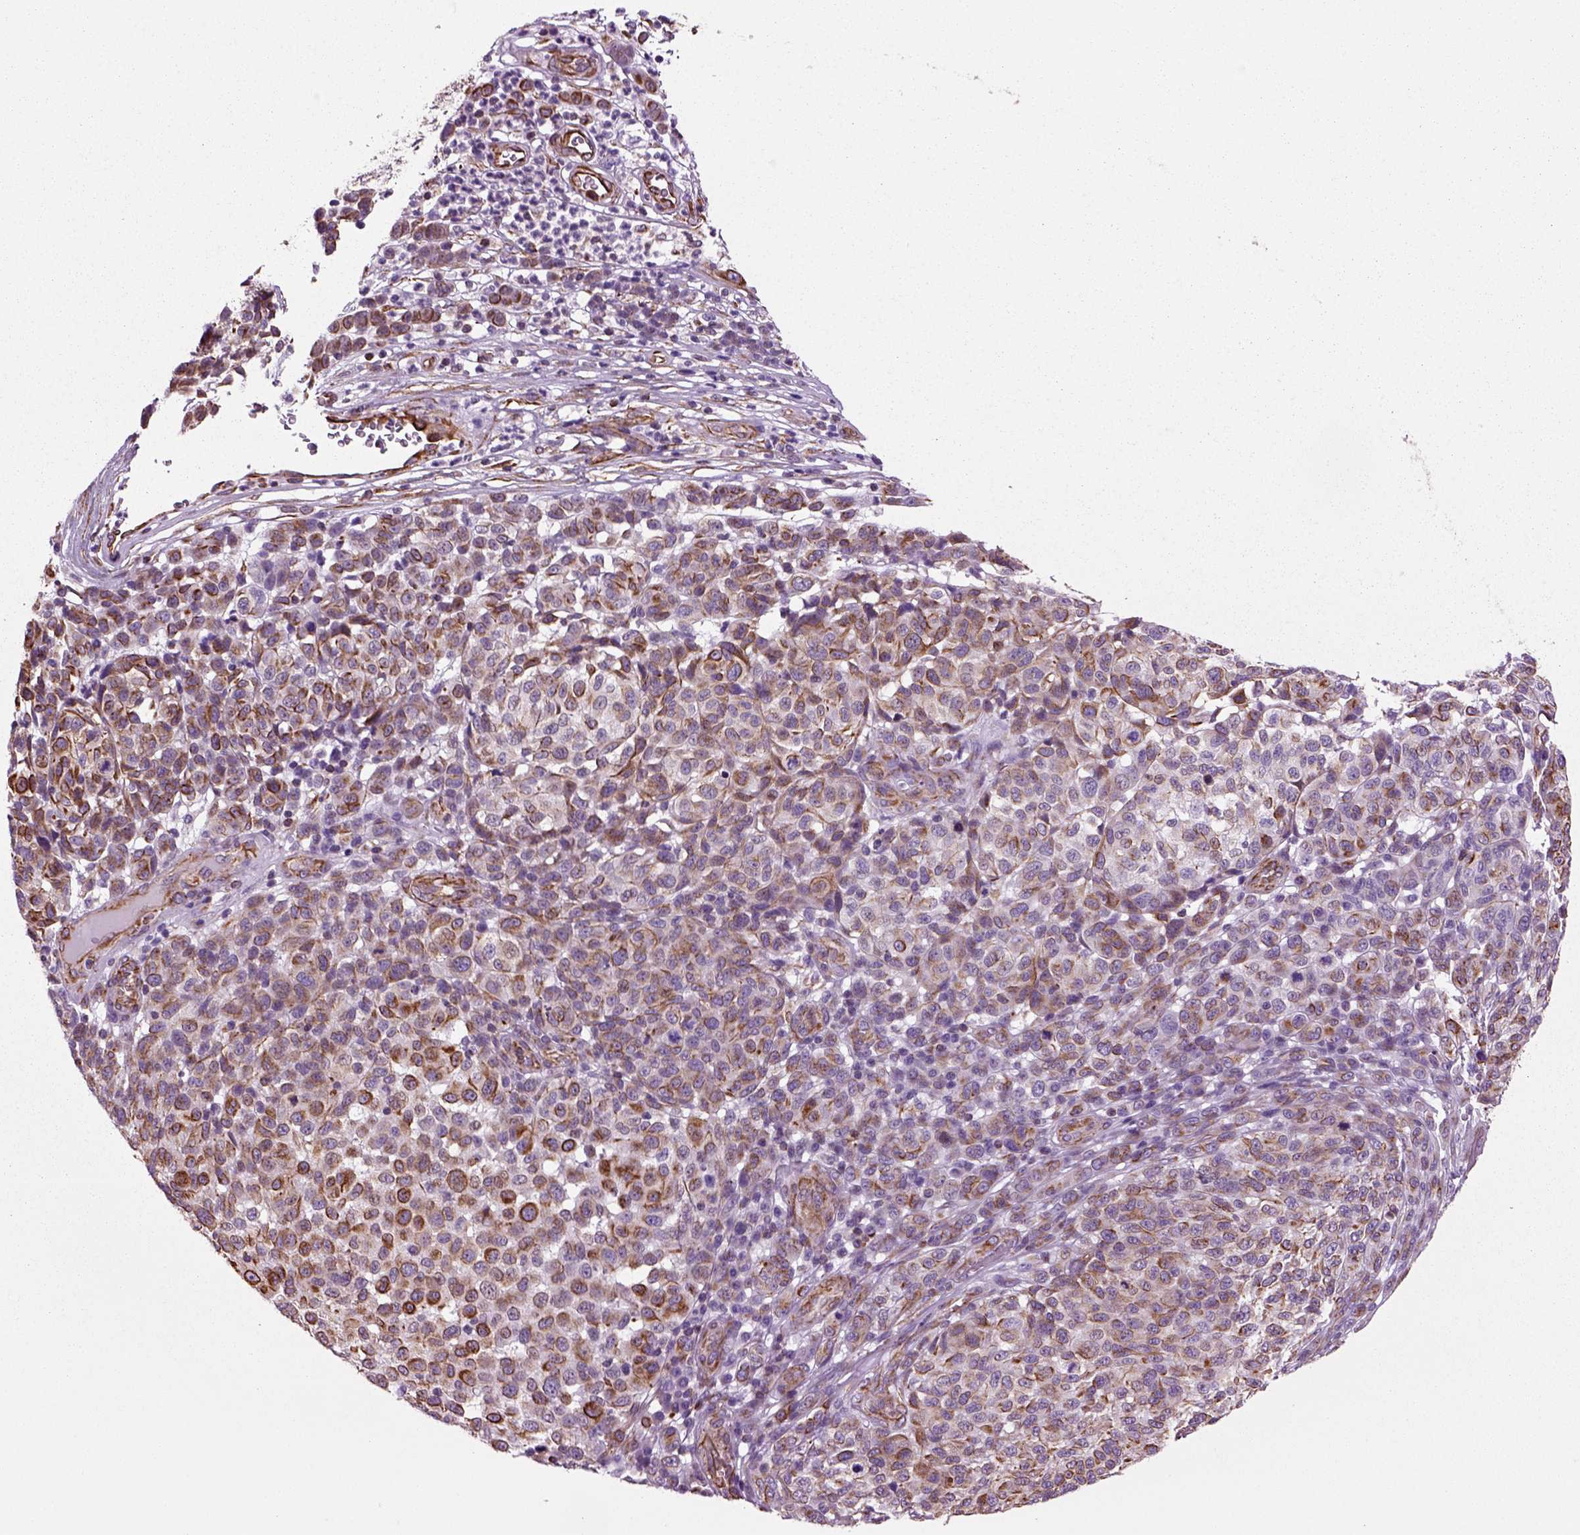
{"staining": {"intensity": "strong", "quantity": "25%-75%", "location": "cytoplasmic/membranous"}, "tissue": "melanoma", "cell_type": "Tumor cells", "image_type": "cancer", "snomed": [{"axis": "morphology", "description": "Malignant melanoma, NOS"}, {"axis": "topography", "description": "Skin"}], "caption": "Protein expression analysis of human malignant melanoma reveals strong cytoplasmic/membranous staining in about 25%-75% of tumor cells.", "gene": "ACER3", "patient": {"sex": "male", "age": 59}}